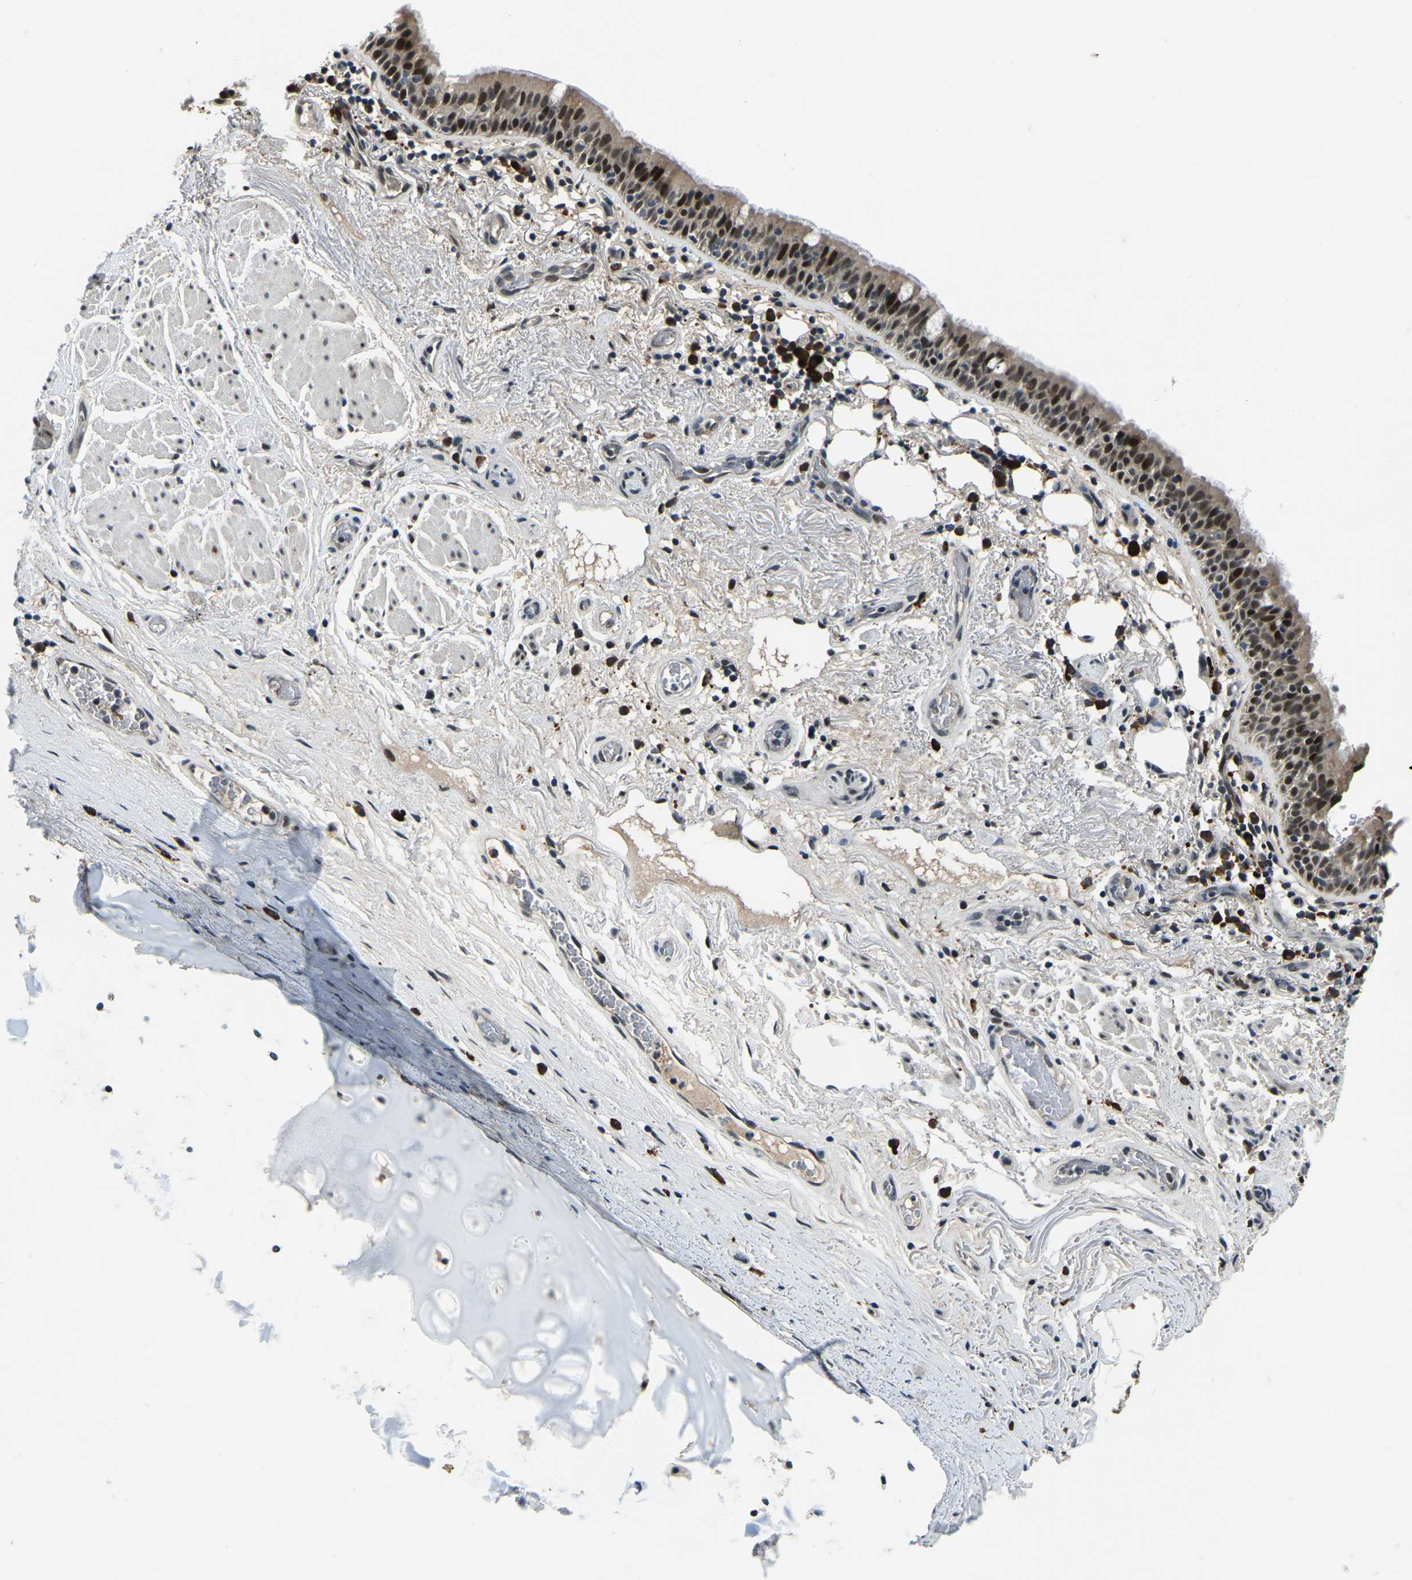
{"staining": {"intensity": "strong", "quantity": ">75%", "location": "nuclear"}, "tissue": "bronchus", "cell_type": "Respiratory epithelial cells", "image_type": "normal", "snomed": [{"axis": "morphology", "description": "Normal tissue, NOS"}, {"axis": "morphology", "description": "Inflammation, NOS"}, {"axis": "topography", "description": "Cartilage tissue"}, {"axis": "topography", "description": "Bronchus"}], "caption": "DAB immunohistochemical staining of benign human bronchus demonstrates strong nuclear protein staining in approximately >75% of respiratory epithelial cells. The protein of interest is shown in brown color, while the nuclei are stained blue.", "gene": "ING2", "patient": {"sex": "male", "age": 77}}